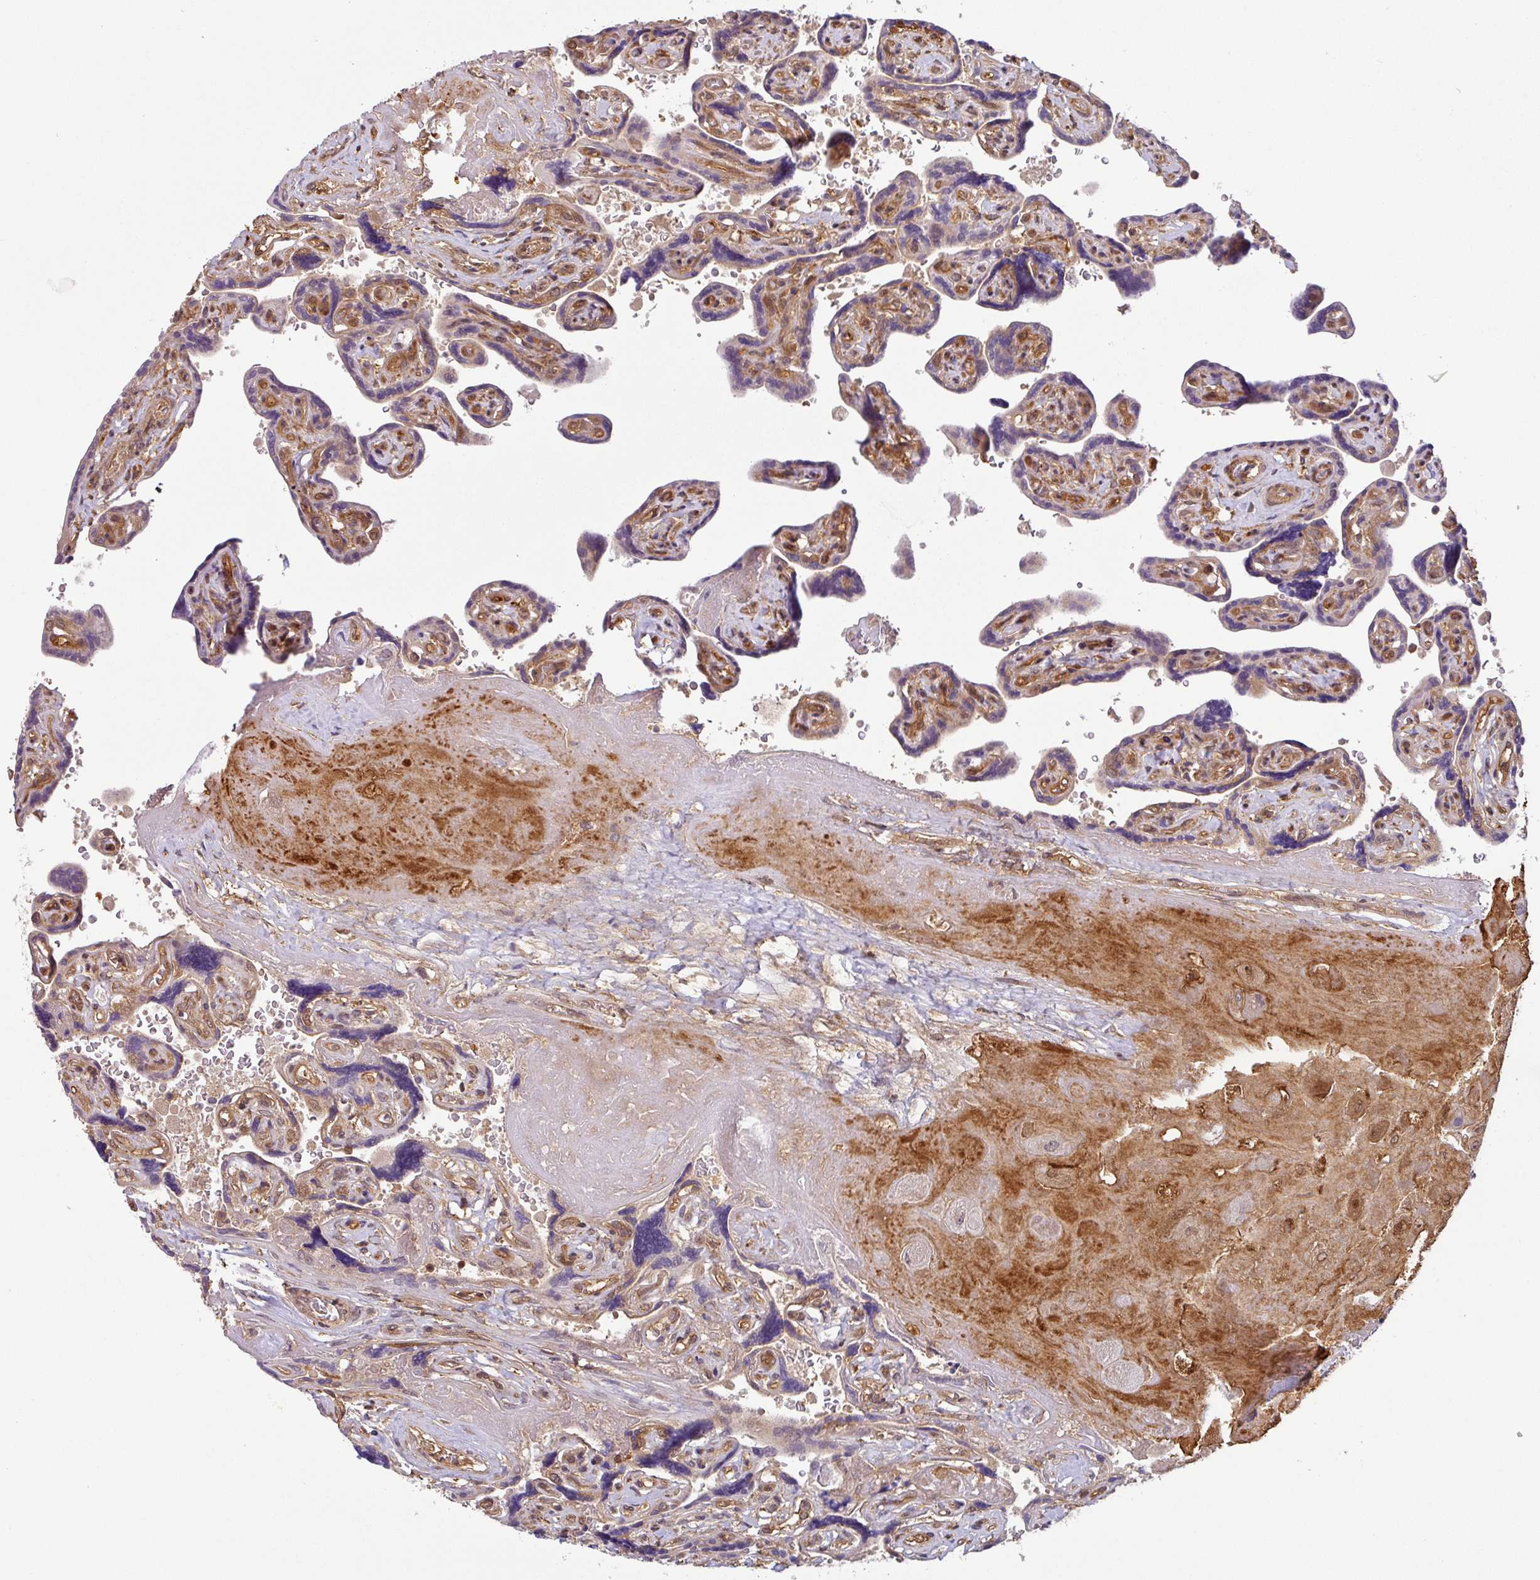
{"staining": {"intensity": "moderate", "quantity": "<25%", "location": "cytoplasmic/membranous,nuclear"}, "tissue": "placenta", "cell_type": "Decidual cells", "image_type": "normal", "snomed": [{"axis": "morphology", "description": "Normal tissue, NOS"}, {"axis": "topography", "description": "Placenta"}], "caption": "IHC of benign placenta displays low levels of moderate cytoplasmic/membranous,nuclear expression in approximately <25% of decidual cells.", "gene": "SHB", "patient": {"sex": "female", "age": 32}}